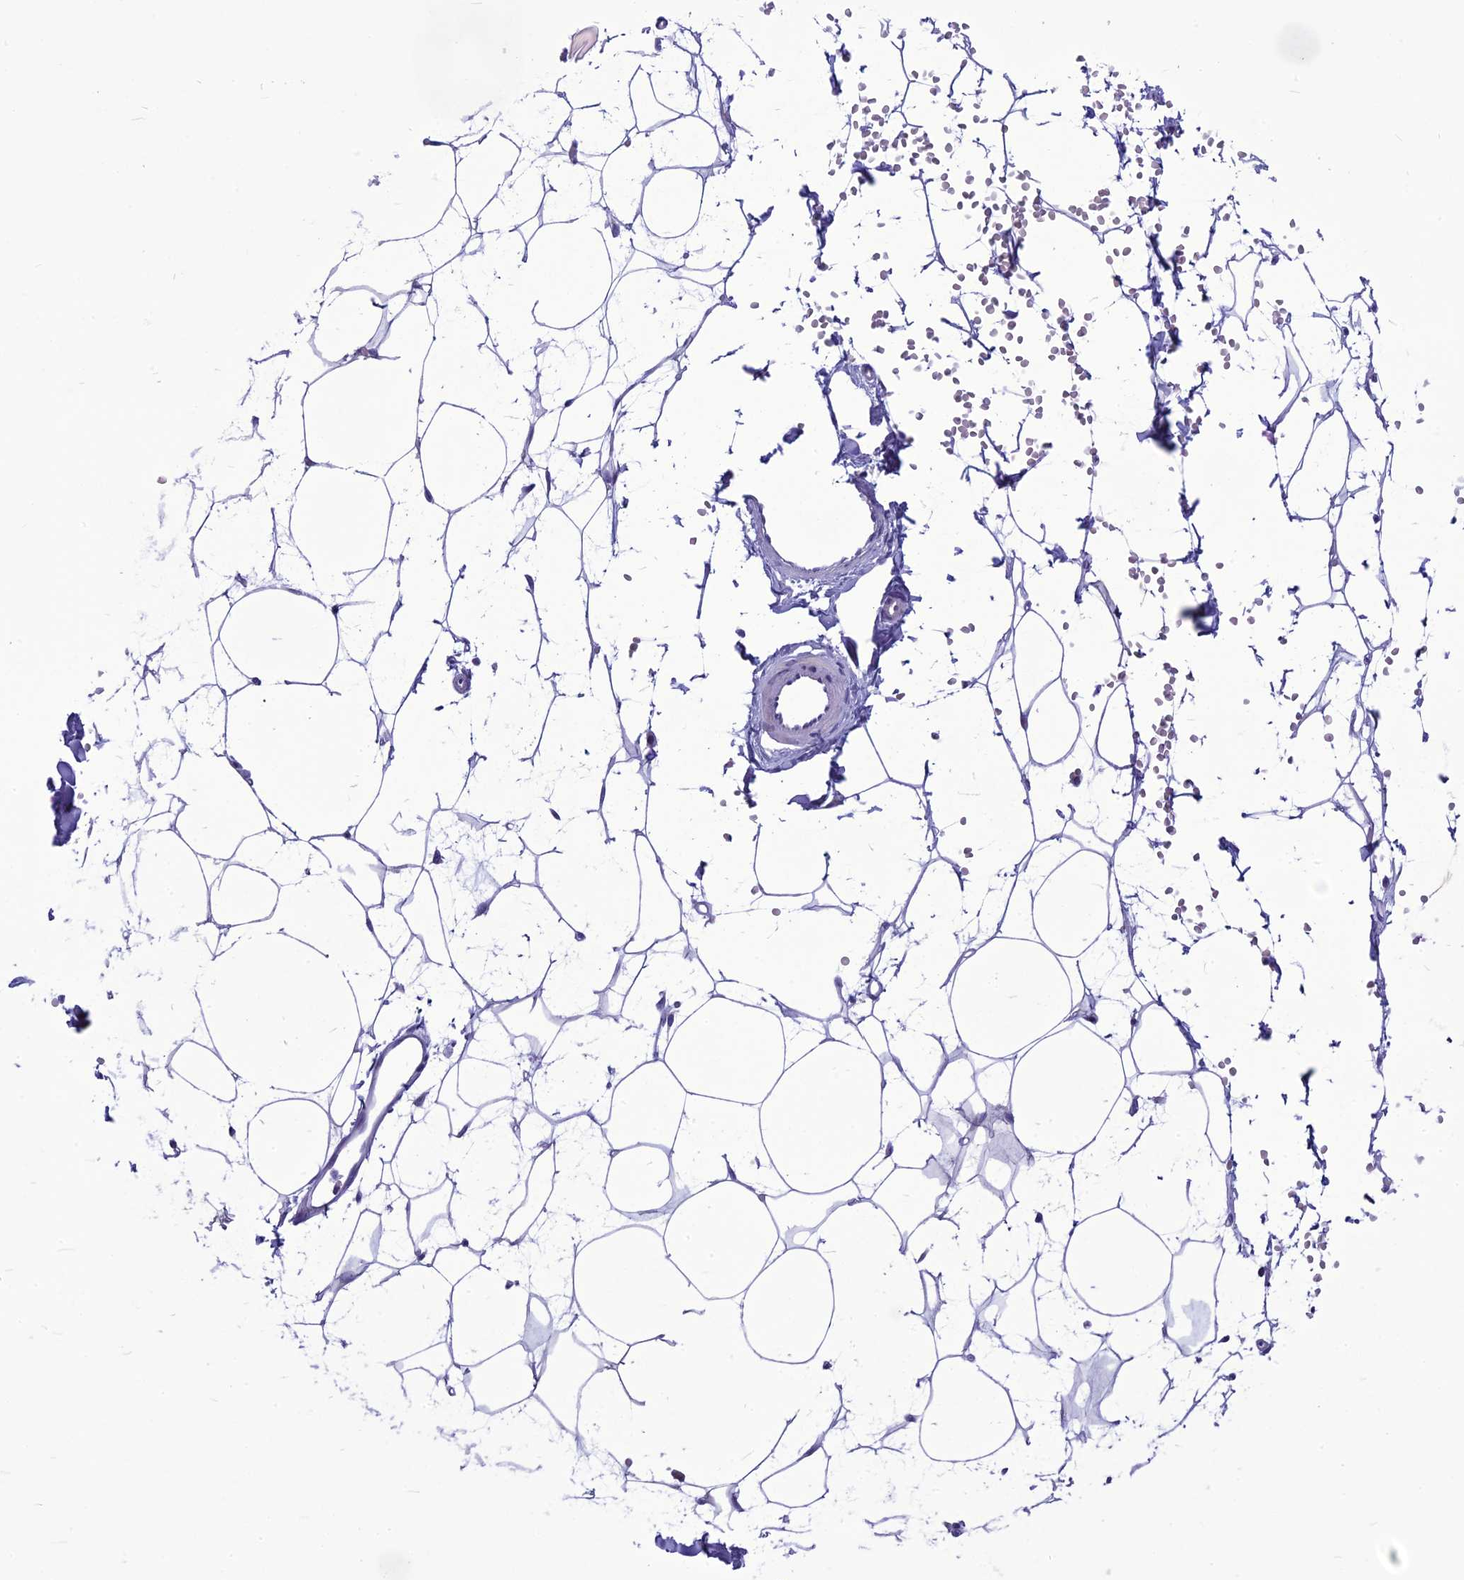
{"staining": {"intensity": "negative", "quantity": "none", "location": "none"}, "tissue": "adipose tissue", "cell_type": "Adipocytes", "image_type": "normal", "snomed": [{"axis": "morphology", "description": "Normal tissue, NOS"}, {"axis": "topography", "description": "Breast"}], "caption": "A high-resolution image shows IHC staining of benign adipose tissue, which reveals no significant staining in adipocytes.", "gene": "BBS2", "patient": {"sex": "female", "age": 23}}